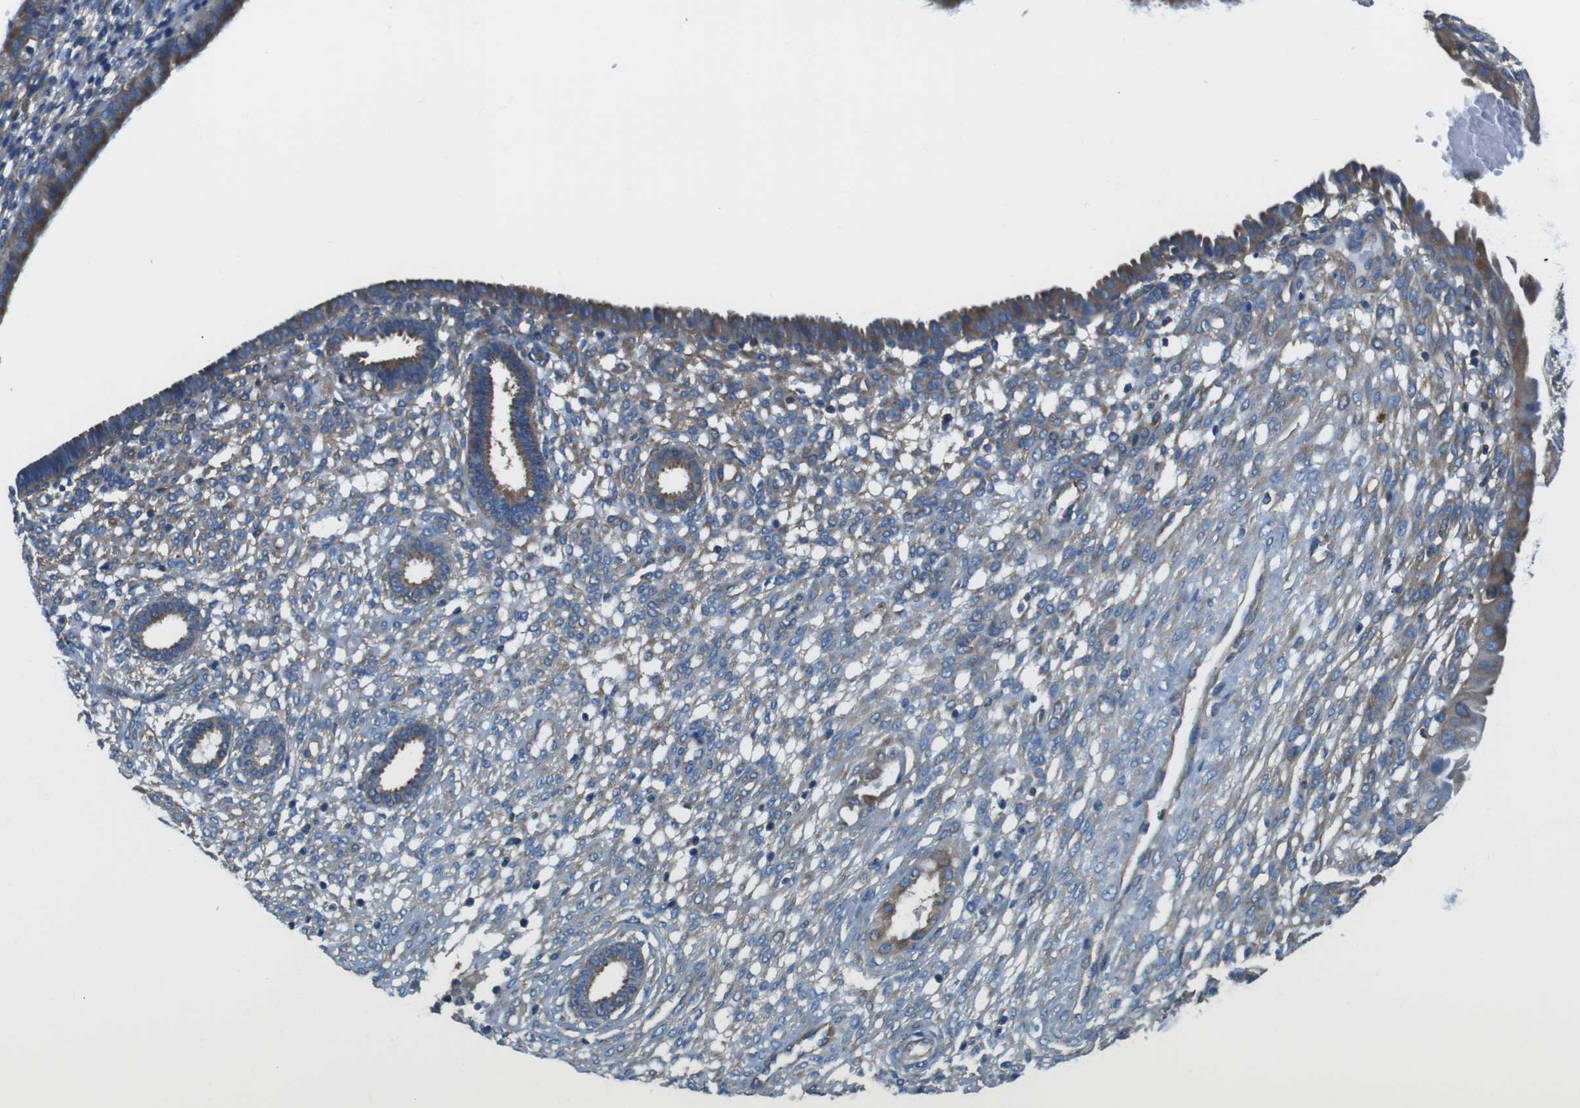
{"staining": {"intensity": "negative", "quantity": "none", "location": "none"}, "tissue": "endometrium", "cell_type": "Cells in endometrial stroma", "image_type": "normal", "snomed": [{"axis": "morphology", "description": "Normal tissue, NOS"}, {"axis": "topography", "description": "Endometrium"}], "caption": "DAB immunohistochemical staining of unremarkable human endometrium reveals no significant staining in cells in endometrial stroma. (Brightfield microscopy of DAB immunohistochemistry (IHC) at high magnification).", "gene": "DENND4C", "patient": {"sex": "female", "age": 61}}